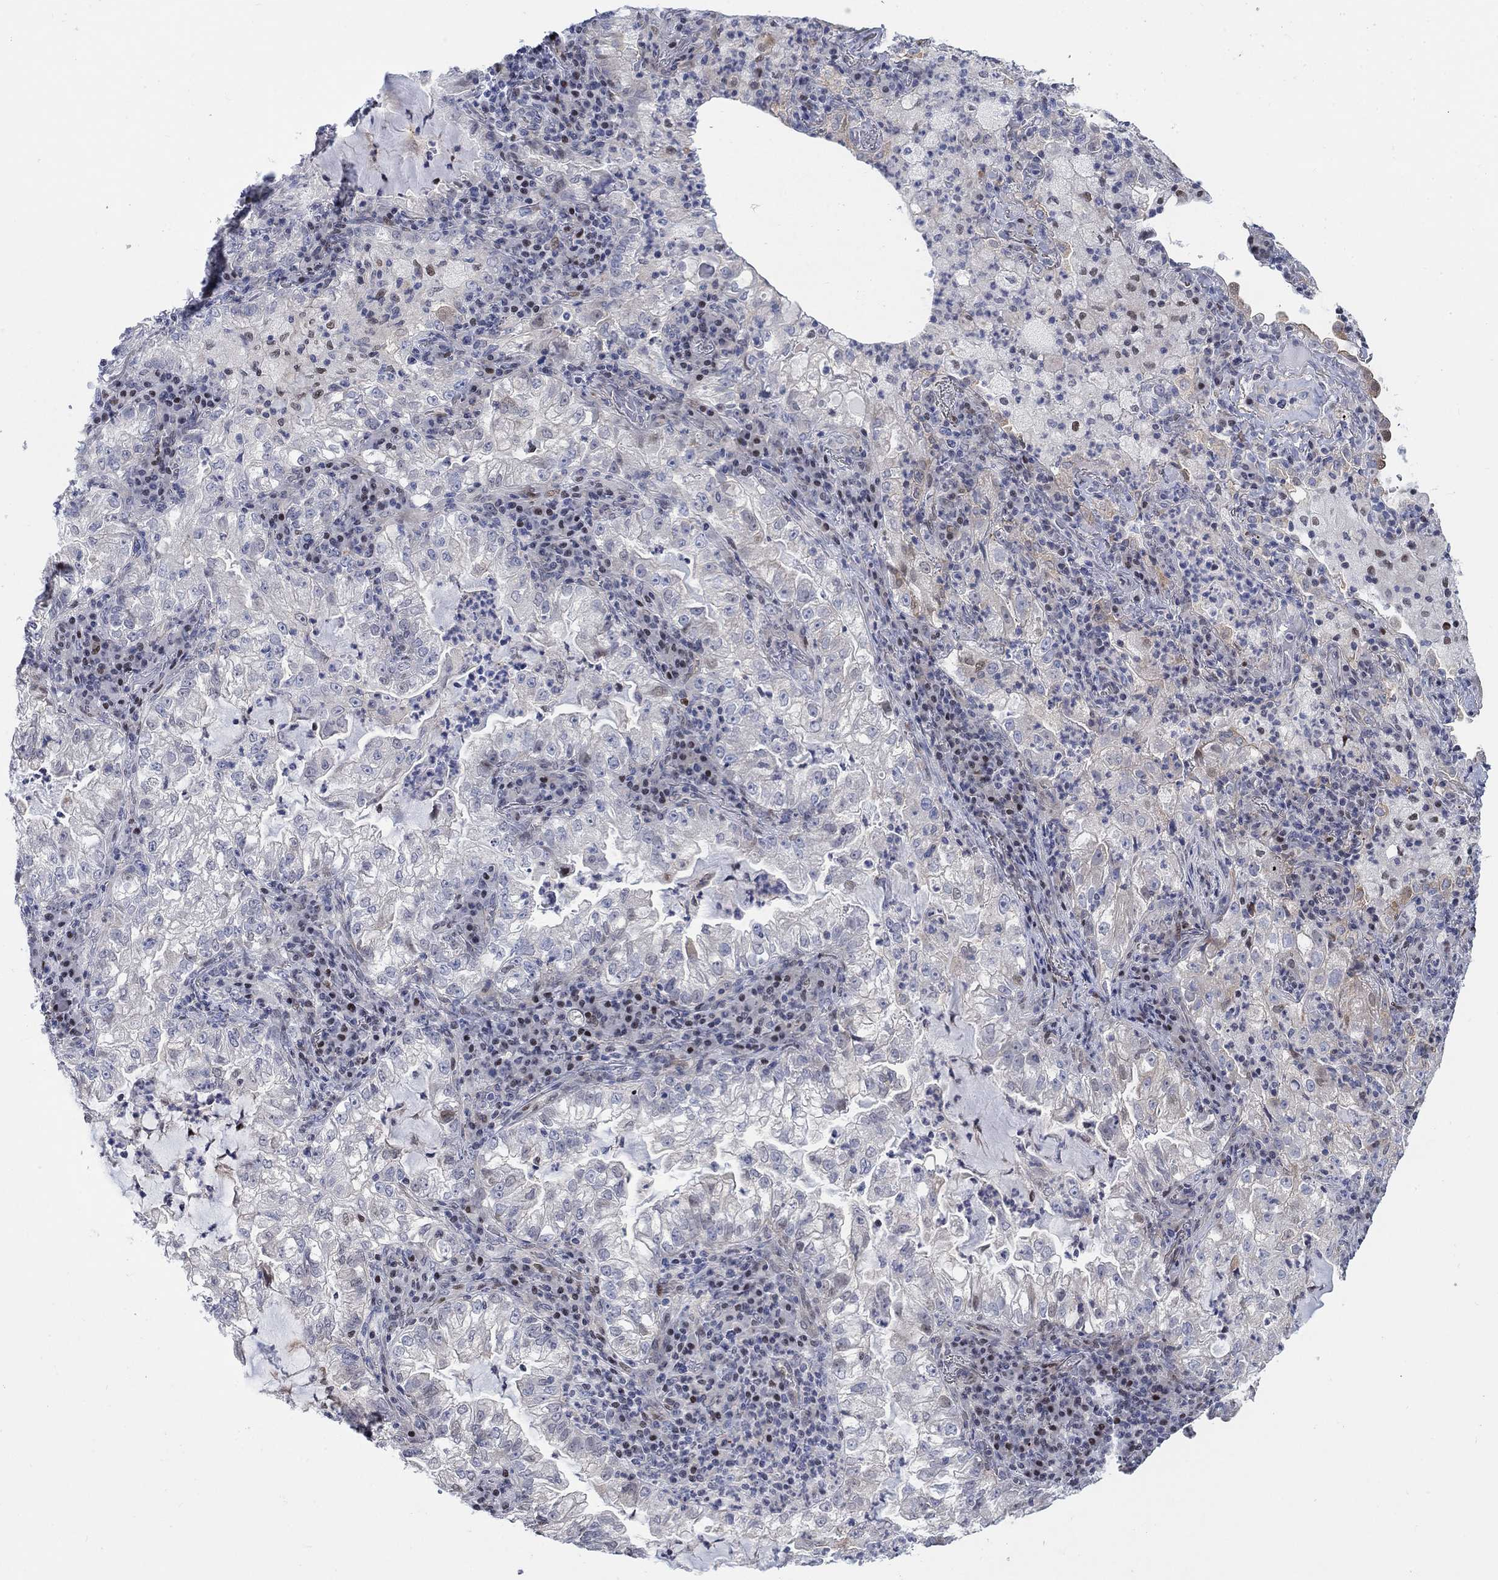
{"staining": {"intensity": "moderate", "quantity": "<25%", "location": "nuclear"}, "tissue": "lung cancer", "cell_type": "Tumor cells", "image_type": "cancer", "snomed": [{"axis": "morphology", "description": "Adenocarcinoma, NOS"}, {"axis": "topography", "description": "Lung"}], "caption": "A low amount of moderate nuclear expression is appreciated in about <25% of tumor cells in lung adenocarcinoma tissue.", "gene": "MYO3A", "patient": {"sex": "female", "age": 73}}